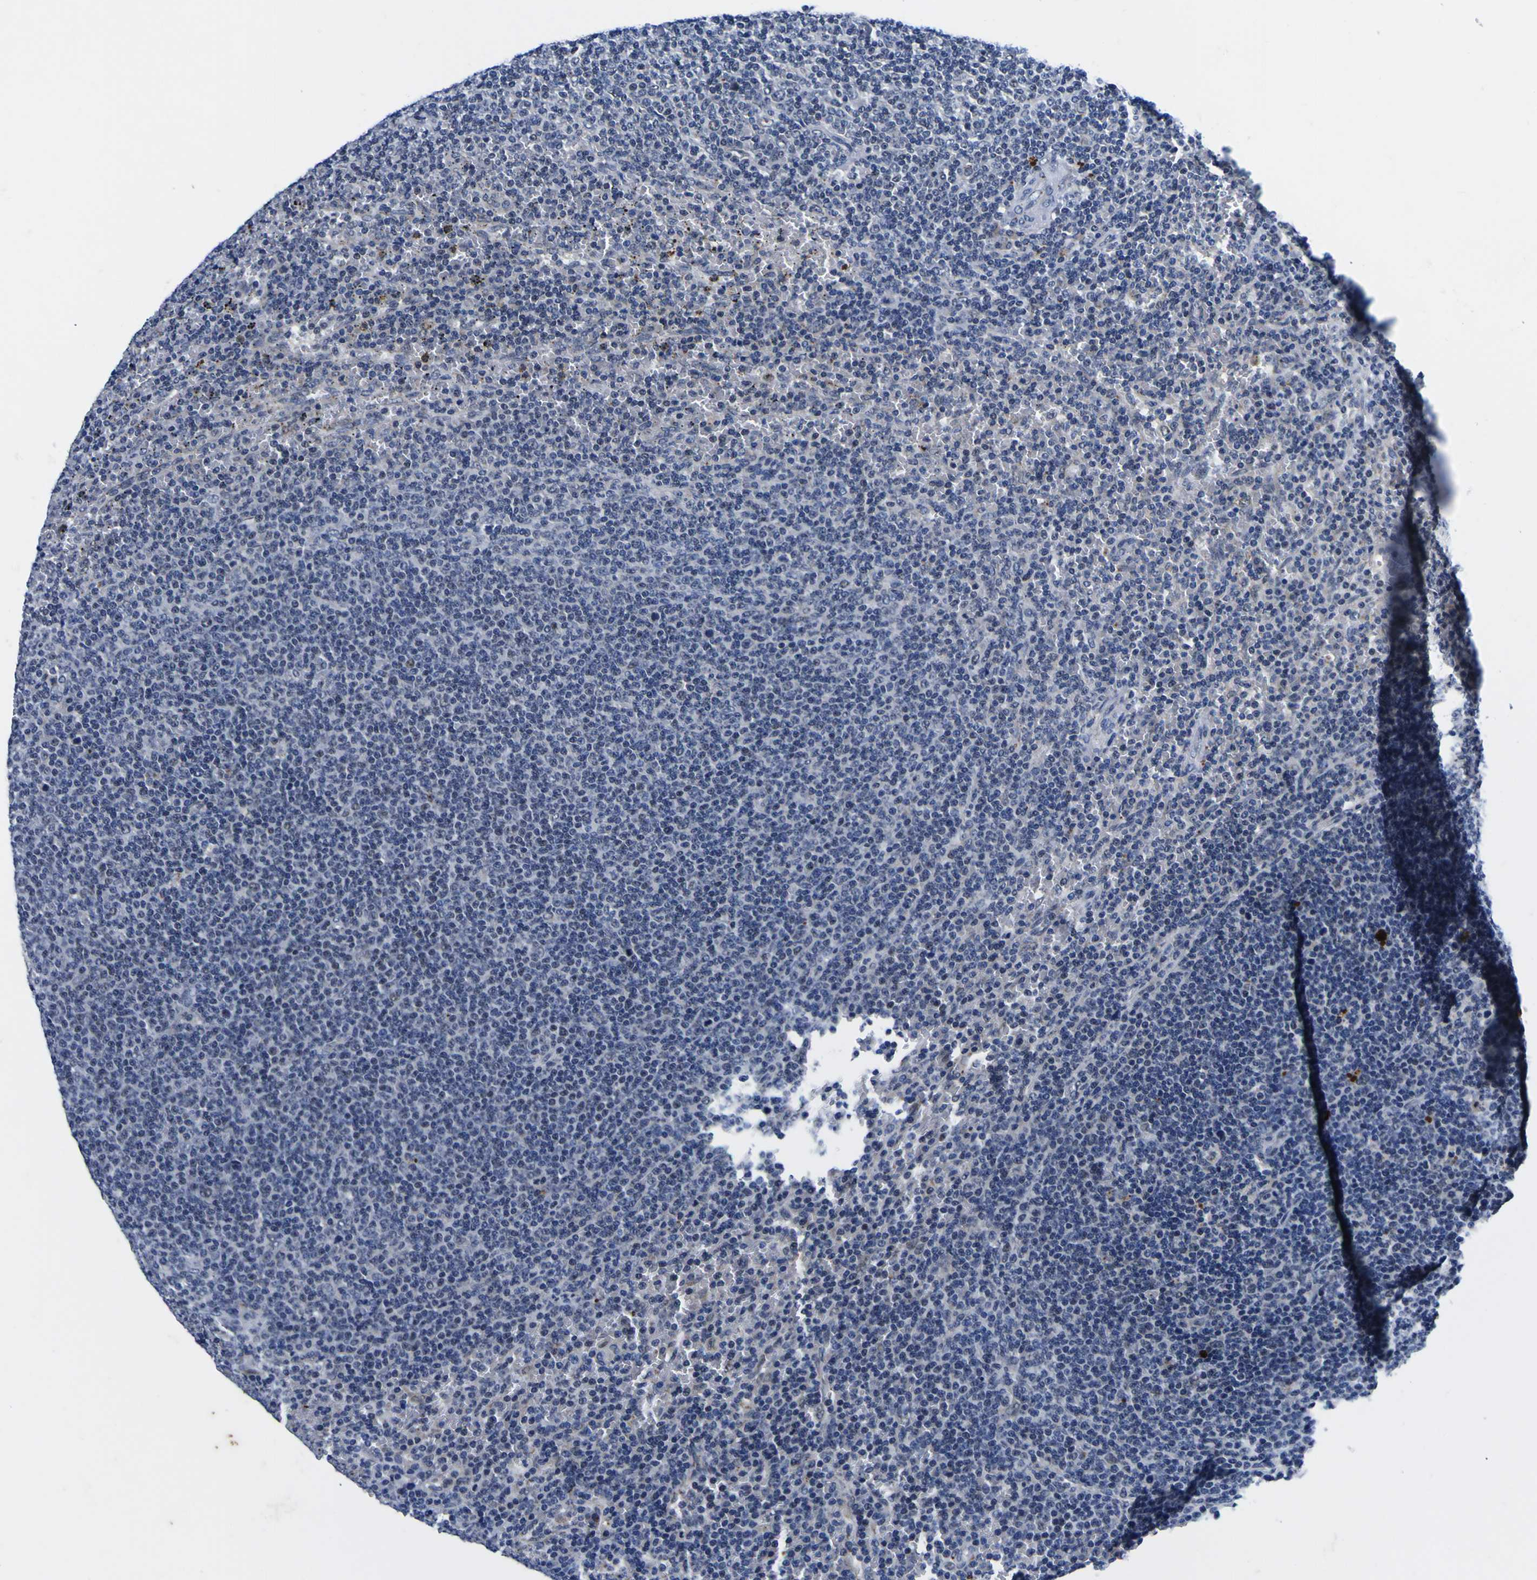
{"staining": {"intensity": "negative", "quantity": "none", "location": "none"}, "tissue": "lymphoma", "cell_type": "Tumor cells", "image_type": "cancer", "snomed": [{"axis": "morphology", "description": "Malignant lymphoma, non-Hodgkin's type, Low grade"}, {"axis": "topography", "description": "Spleen"}], "caption": "IHC of human malignant lymphoma, non-Hodgkin's type (low-grade) demonstrates no positivity in tumor cells.", "gene": "IGFLR1", "patient": {"sex": "female", "age": 50}}